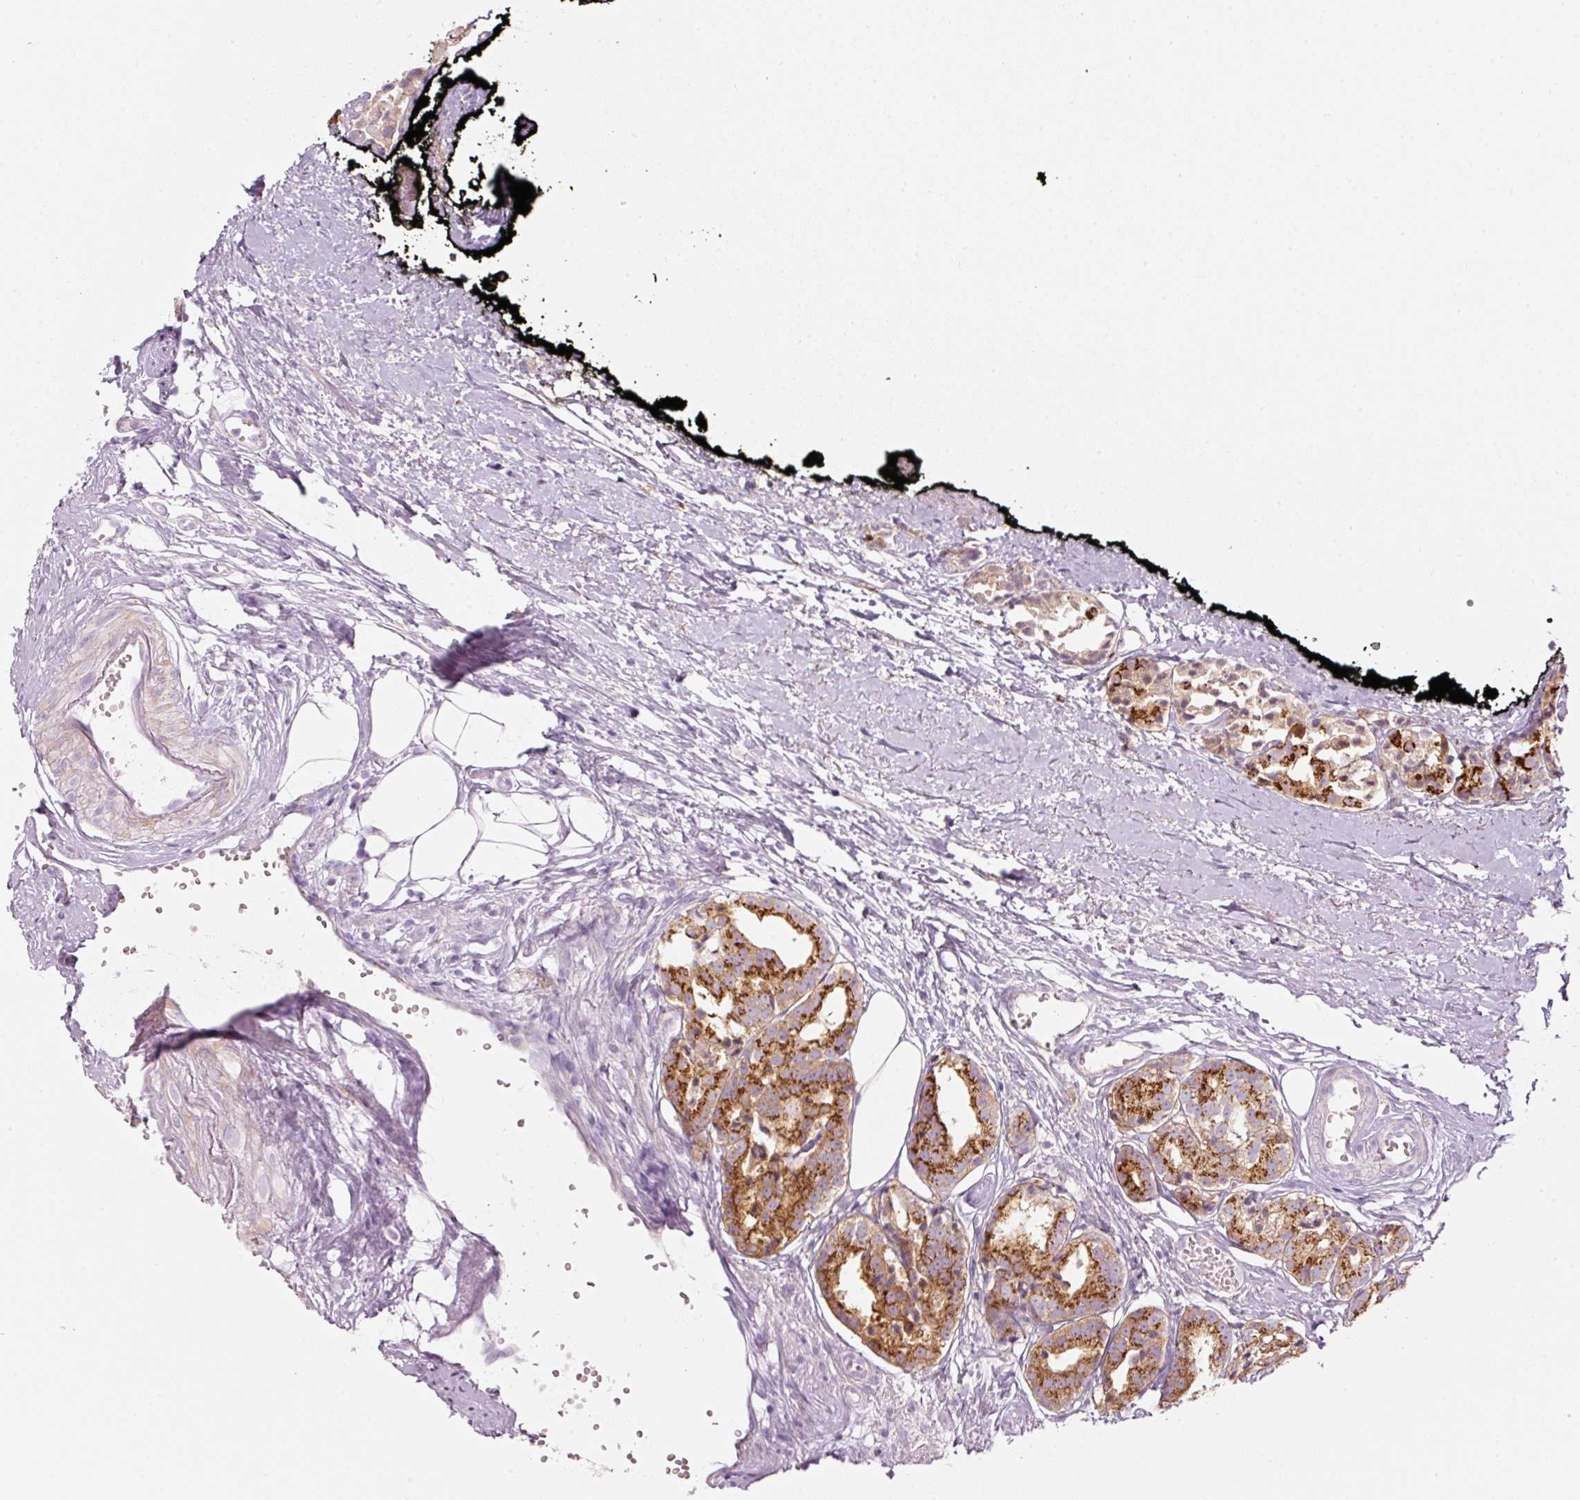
{"staining": {"intensity": "strong", "quantity": ">75%", "location": "cytoplasmic/membranous"}, "tissue": "prostate cancer", "cell_type": "Tumor cells", "image_type": "cancer", "snomed": [{"axis": "morphology", "description": "Adenocarcinoma, High grade"}, {"axis": "topography", "description": "Prostate"}], "caption": "Prostate adenocarcinoma (high-grade) stained with a brown dye exhibits strong cytoplasmic/membranous positive expression in about >75% of tumor cells.", "gene": "PDXDC1", "patient": {"sex": "male", "age": 71}}